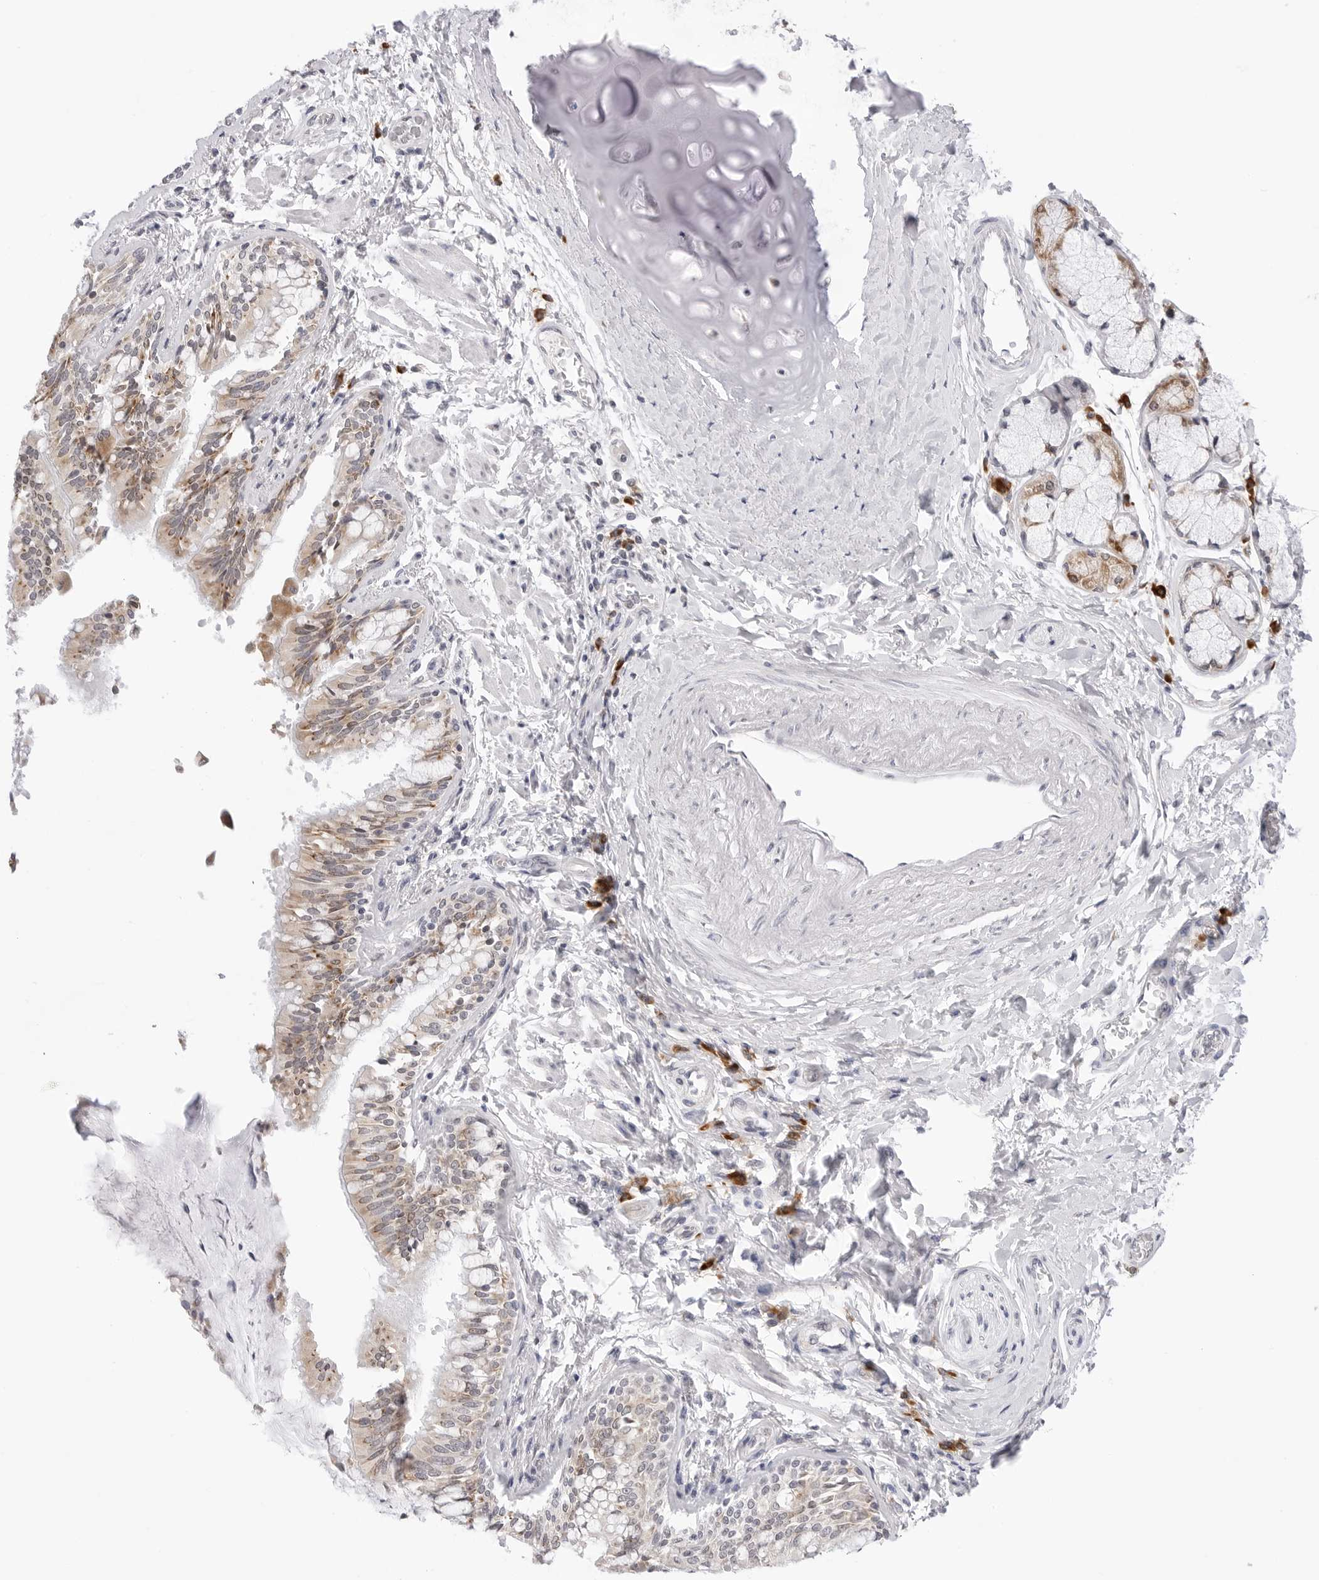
{"staining": {"intensity": "moderate", "quantity": "25%-75%", "location": "cytoplasmic/membranous"}, "tissue": "bronchus", "cell_type": "Respiratory epithelial cells", "image_type": "normal", "snomed": [{"axis": "morphology", "description": "Normal tissue, NOS"}, {"axis": "morphology", "description": "Inflammation, NOS"}, {"axis": "topography", "description": "Lung"}], "caption": "Brown immunohistochemical staining in normal bronchus displays moderate cytoplasmic/membranous positivity in approximately 25%-75% of respiratory epithelial cells. (DAB IHC, brown staining for protein, blue staining for nuclei).", "gene": "RPN1", "patient": {"sex": "female", "age": 46}}